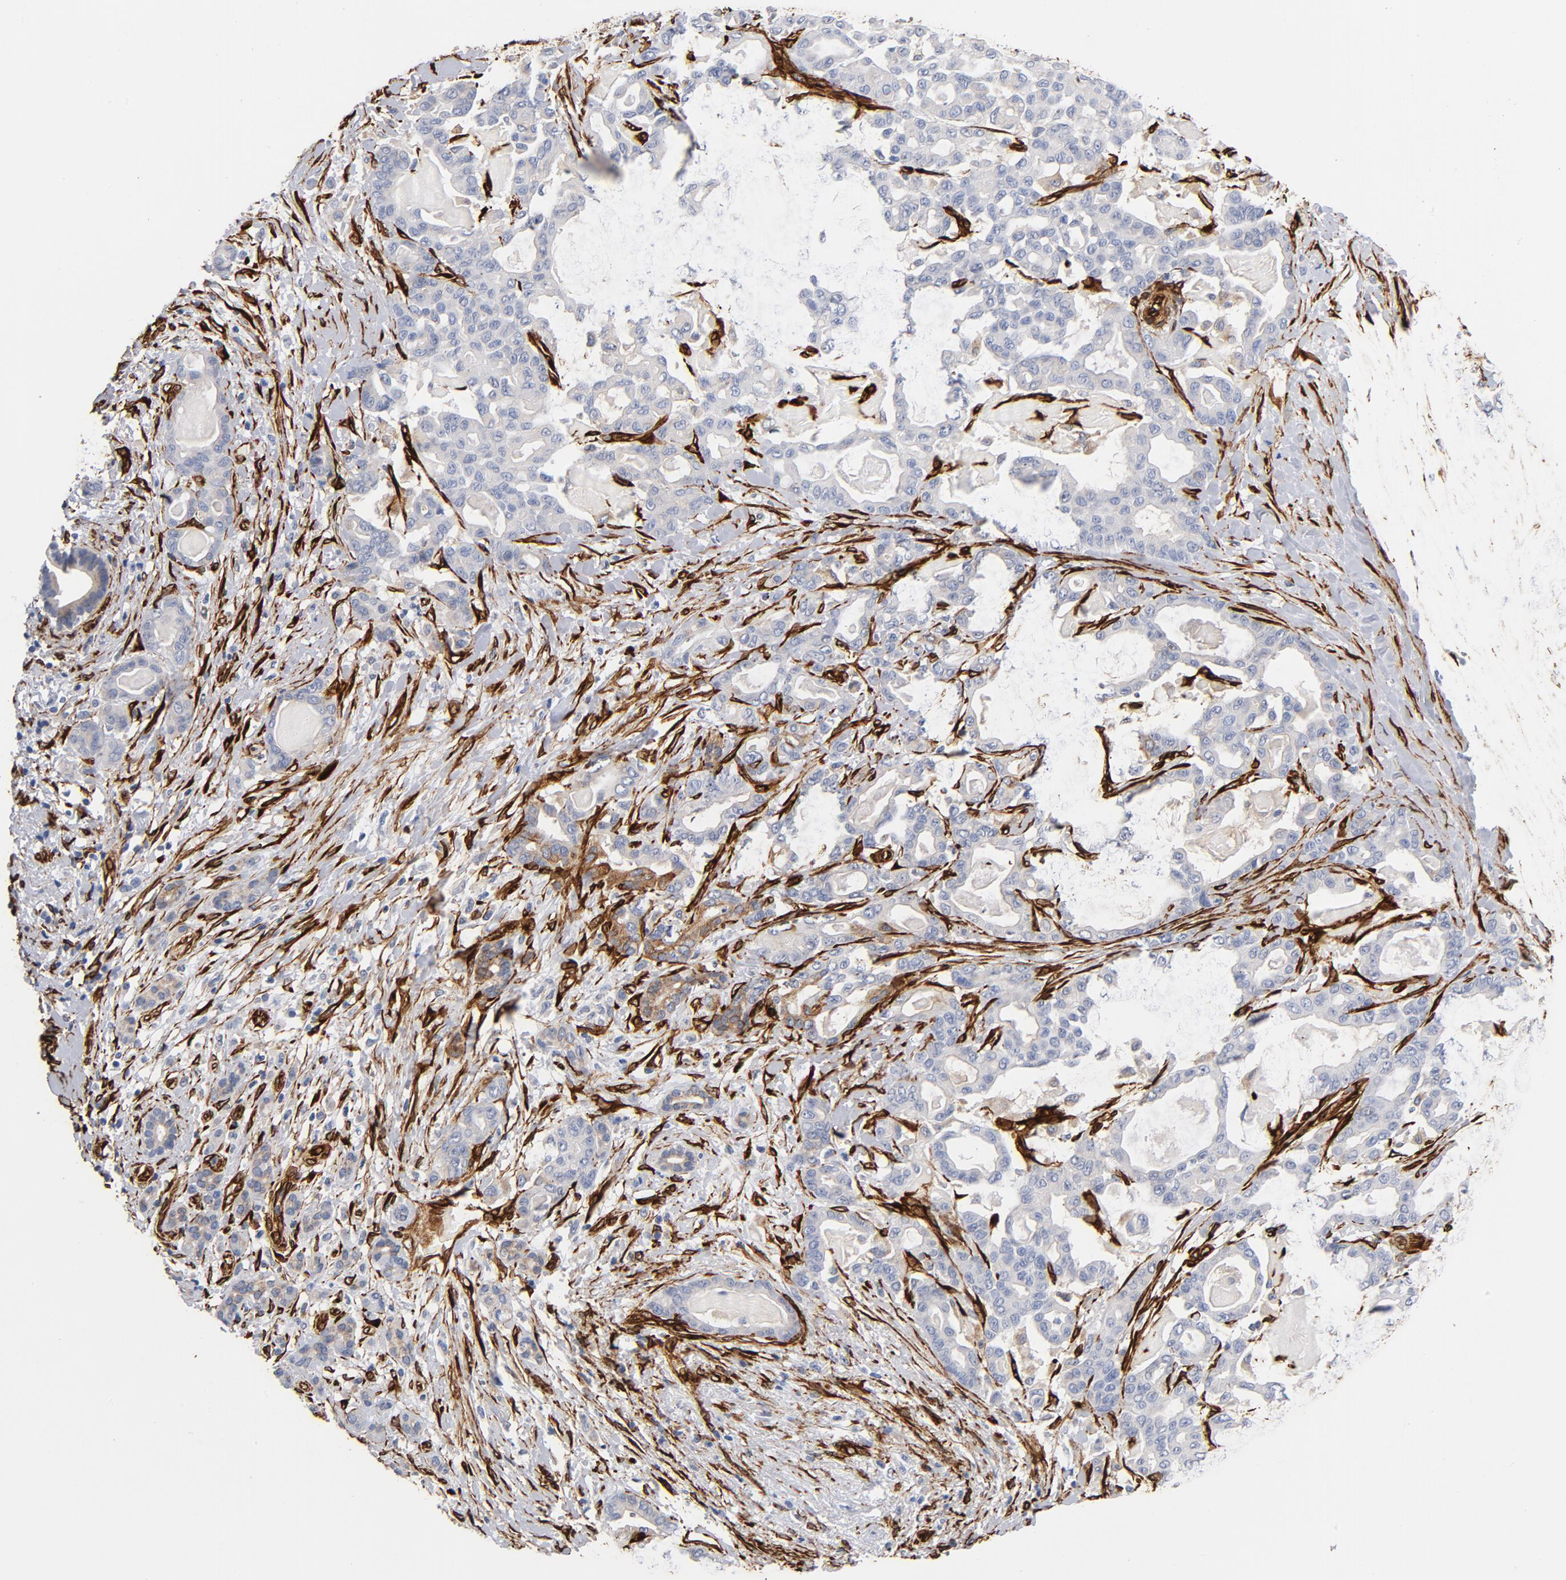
{"staining": {"intensity": "negative", "quantity": "none", "location": "none"}, "tissue": "pancreatic cancer", "cell_type": "Tumor cells", "image_type": "cancer", "snomed": [{"axis": "morphology", "description": "Adenocarcinoma, NOS"}, {"axis": "topography", "description": "Pancreas"}], "caption": "Immunohistochemical staining of human pancreatic cancer reveals no significant positivity in tumor cells. (Brightfield microscopy of DAB (3,3'-diaminobenzidine) immunohistochemistry at high magnification).", "gene": "SERPINH1", "patient": {"sex": "male", "age": 63}}